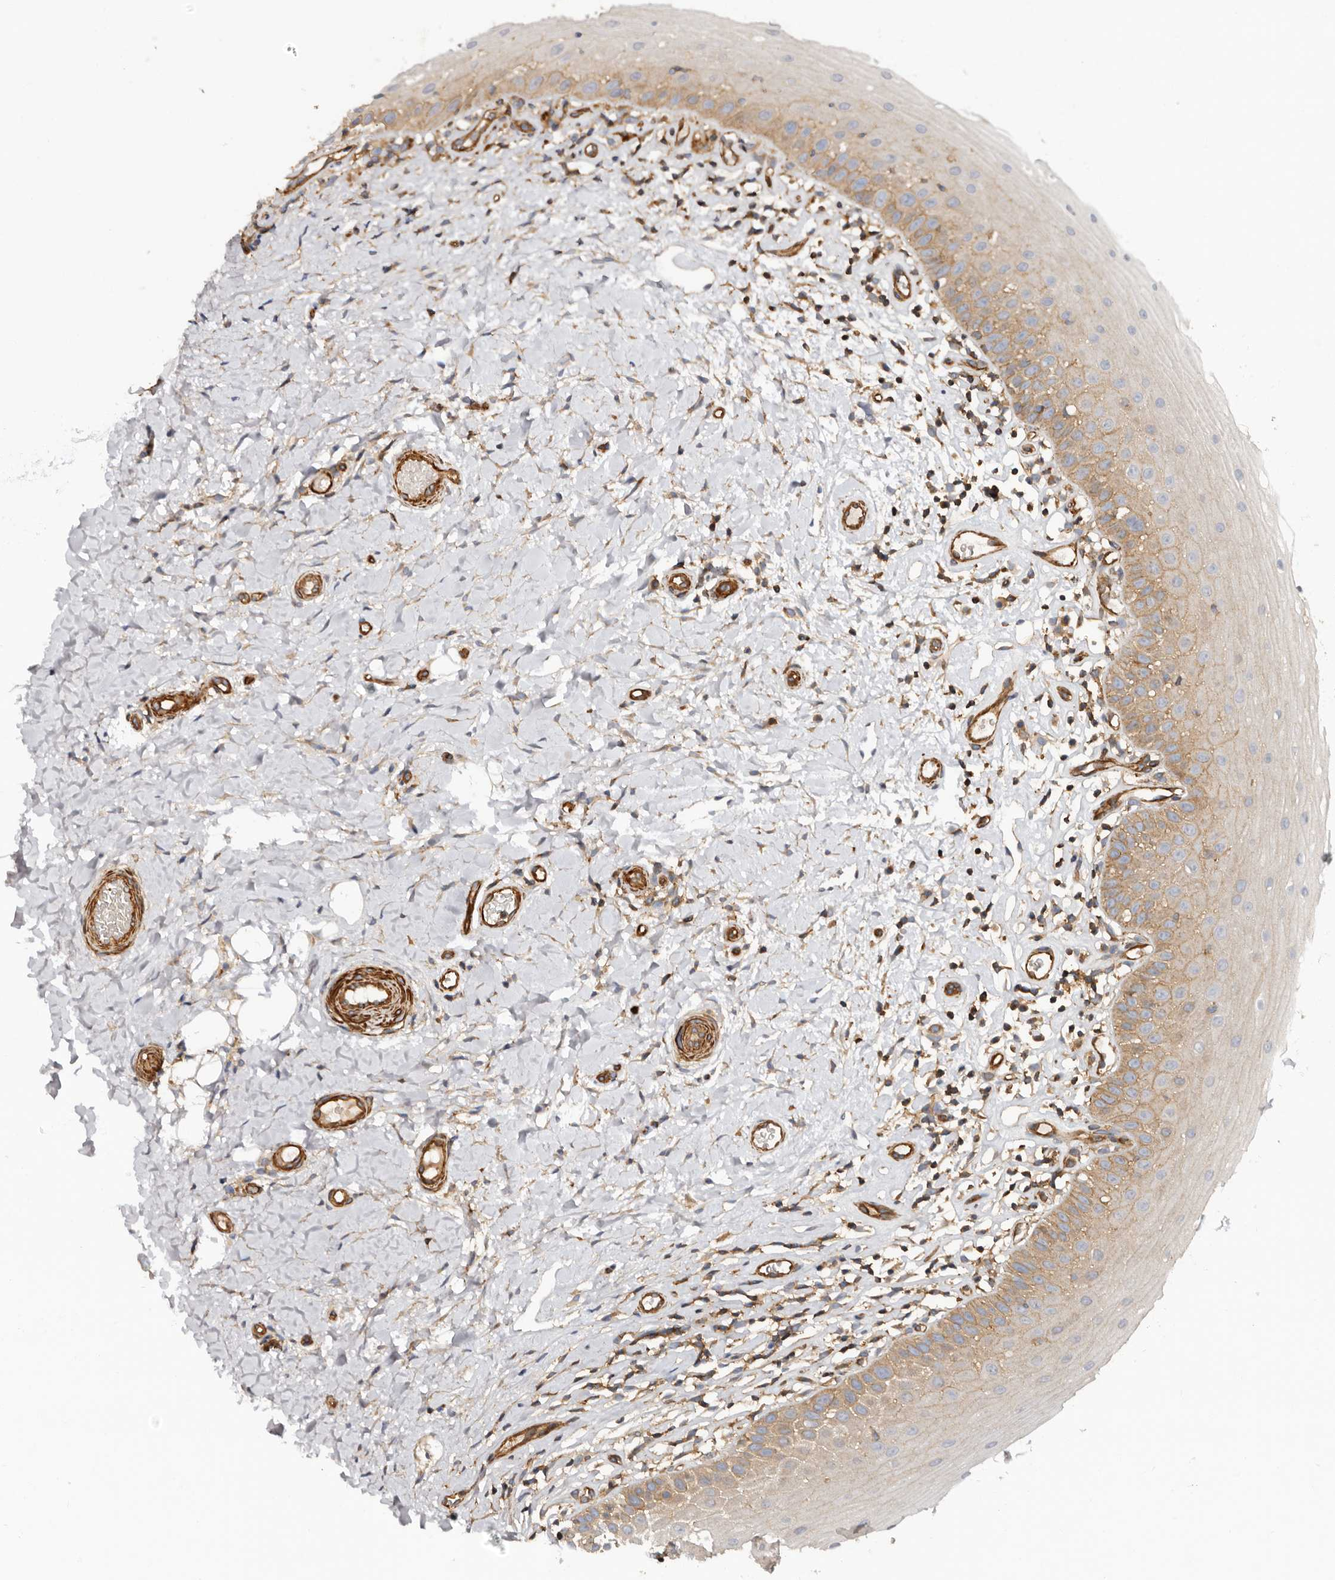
{"staining": {"intensity": "moderate", "quantity": "25%-75%", "location": "cytoplasmic/membranous"}, "tissue": "oral mucosa", "cell_type": "Squamous epithelial cells", "image_type": "normal", "snomed": [{"axis": "morphology", "description": "Normal tissue, NOS"}, {"axis": "topography", "description": "Oral tissue"}], "caption": "Human oral mucosa stained for a protein (brown) exhibits moderate cytoplasmic/membranous positive positivity in about 25%-75% of squamous epithelial cells.", "gene": "TMC7", "patient": {"sex": "female", "age": 56}}